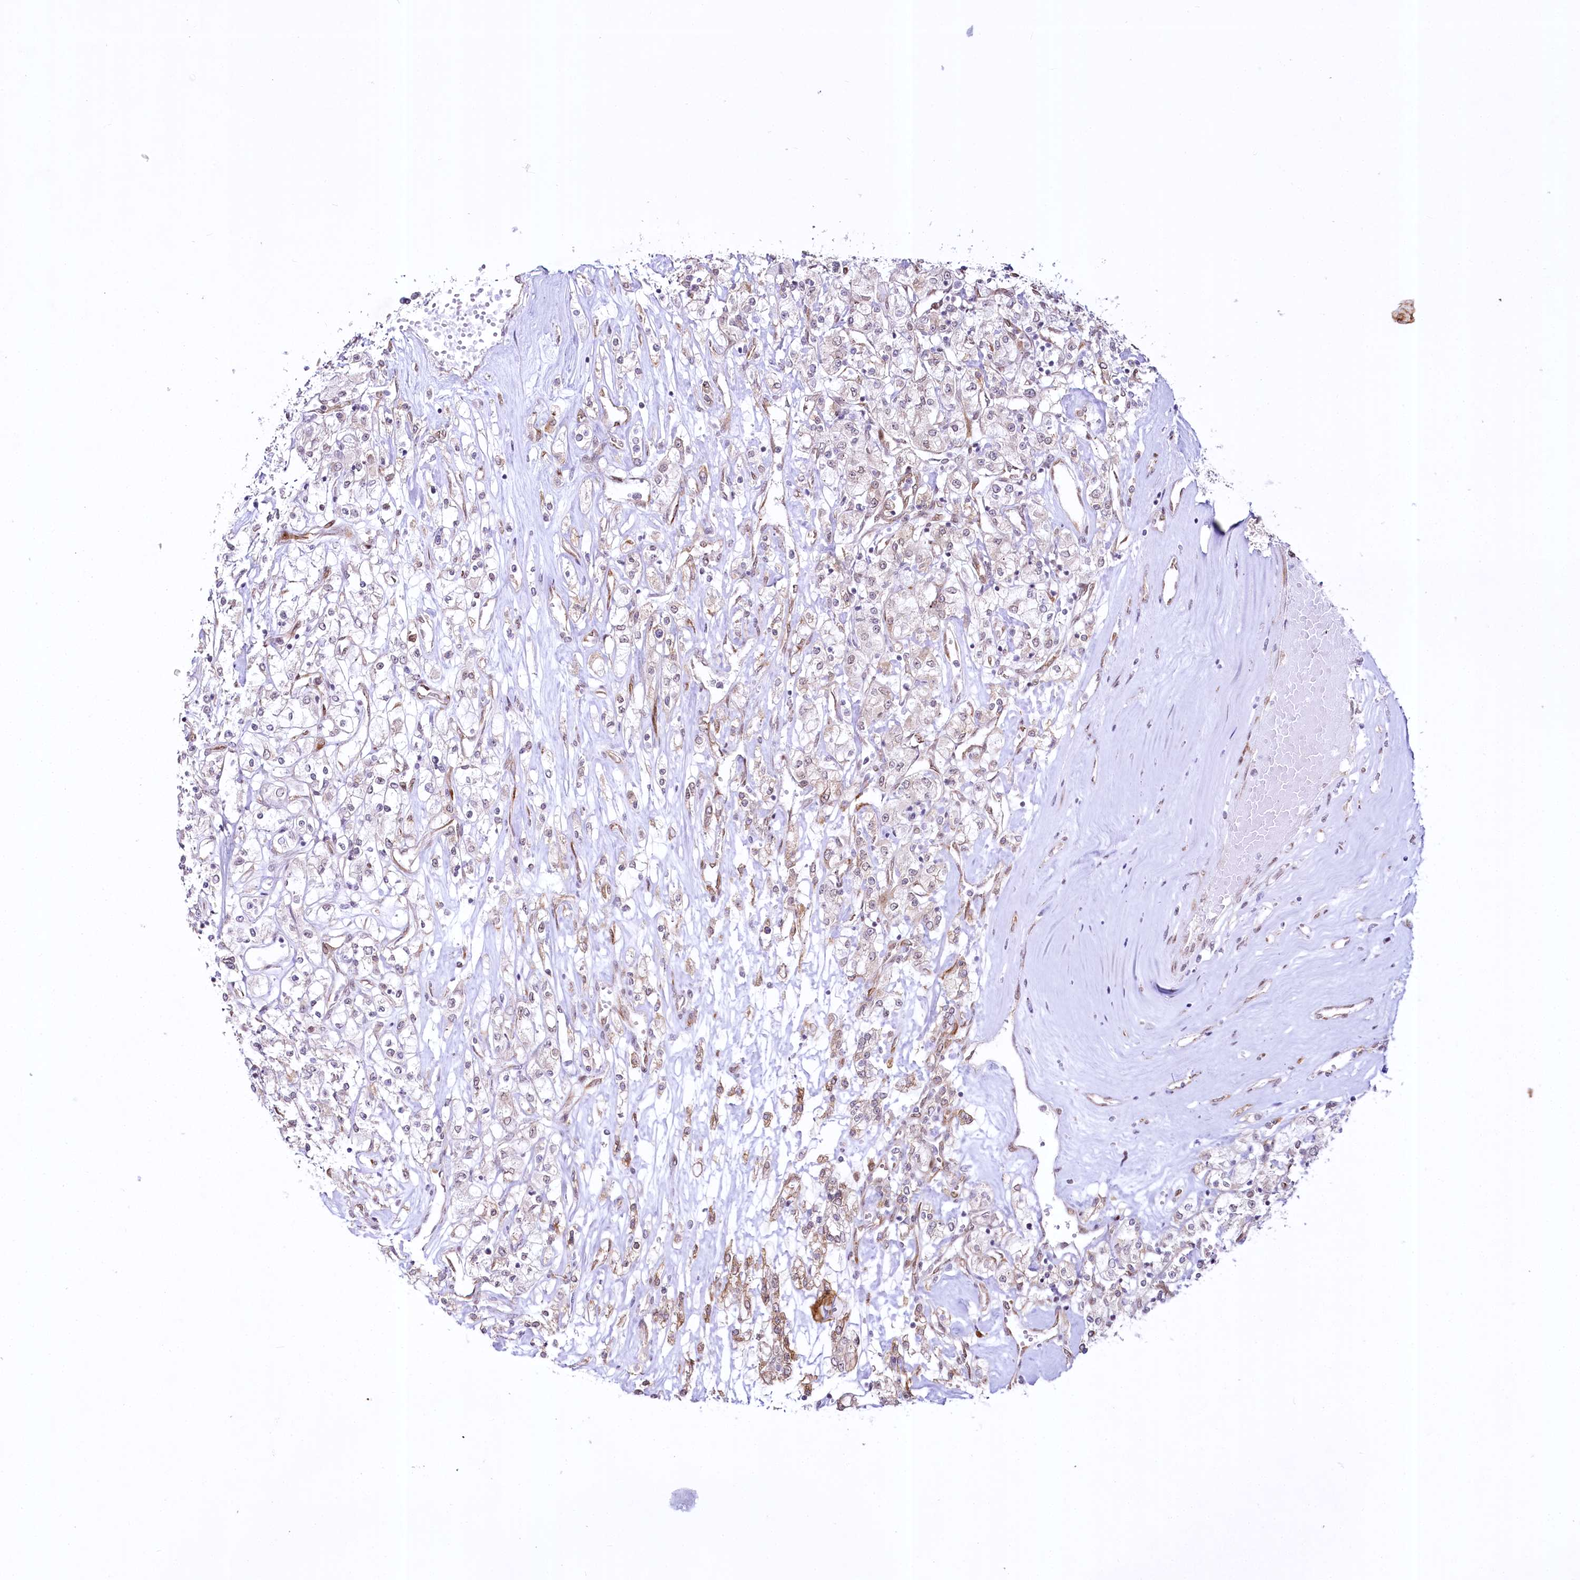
{"staining": {"intensity": "negative", "quantity": "none", "location": "none"}, "tissue": "renal cancer", "cell_type": "Tumor cells", "image_type": "cancer", "snomed": [{"axis": "morphology", "description": "Adenocarcinoma, NOS"}, {"axis": "topography", "description": "Kidney"}], "caption": "Tumor cells show no significant staining in renal adenocarcinoma.", "gene": "YBX3", "patient": {"sex": "female", "age": 59}}